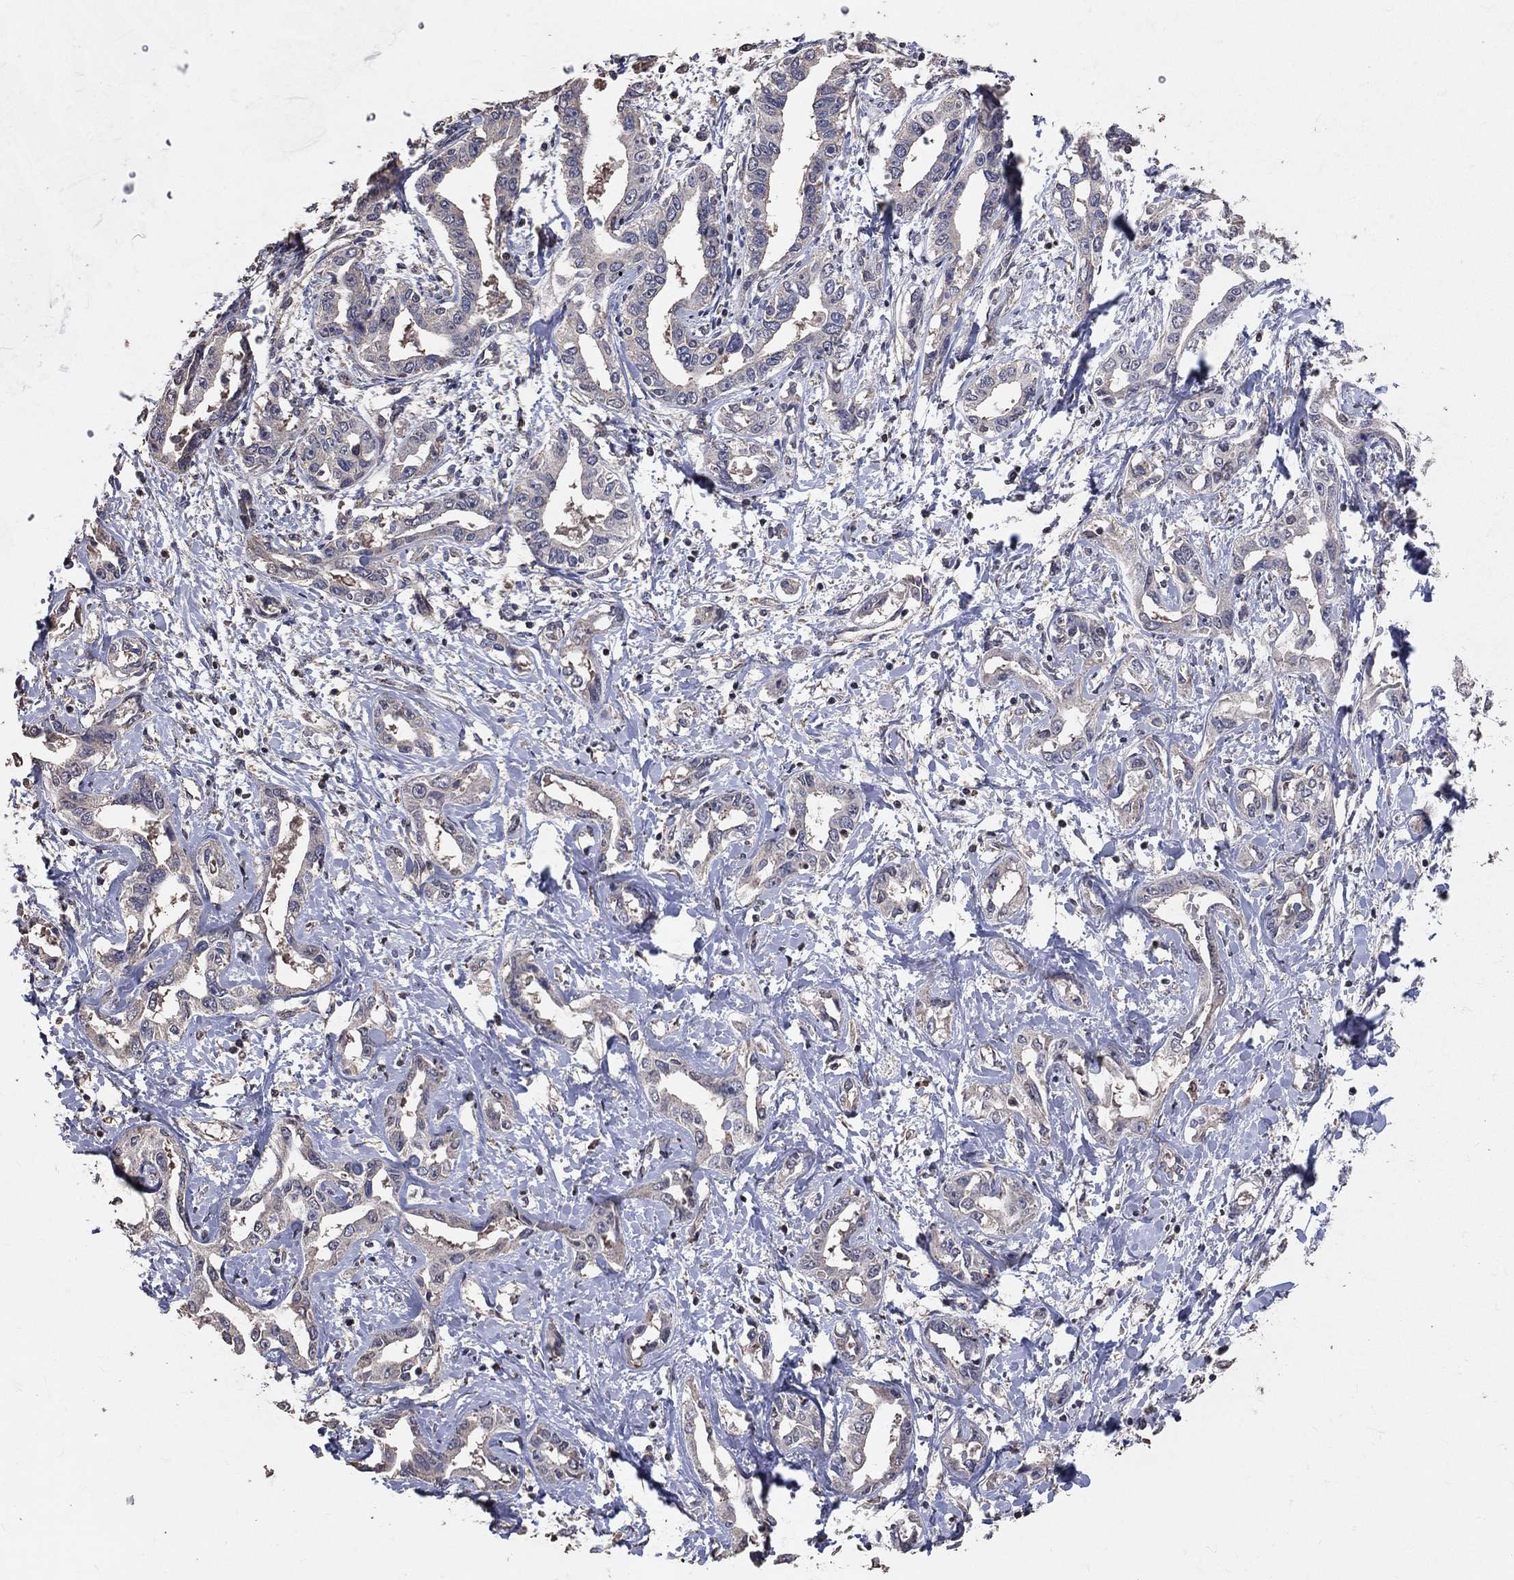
{"staining": {"intensity": "negative", "quantity": "none", "location": "none"}, "tissue": "liver cancer", "cell_type": "Tumor cells", "image_type": "cancer", "snomed": [{"axis": "morphology", "description": "Cholangiocarcinoma"}, {"axis": "topography", "description": "Liver"}], "caption": "This is a histopathology image of immunohistochemistry (IHC) staining of liver cancer (cholangiocarcinoma), which shows no expression in tumor cells.", "gene": "LY6K", "patient": {"sex": "male", "age": 59}}